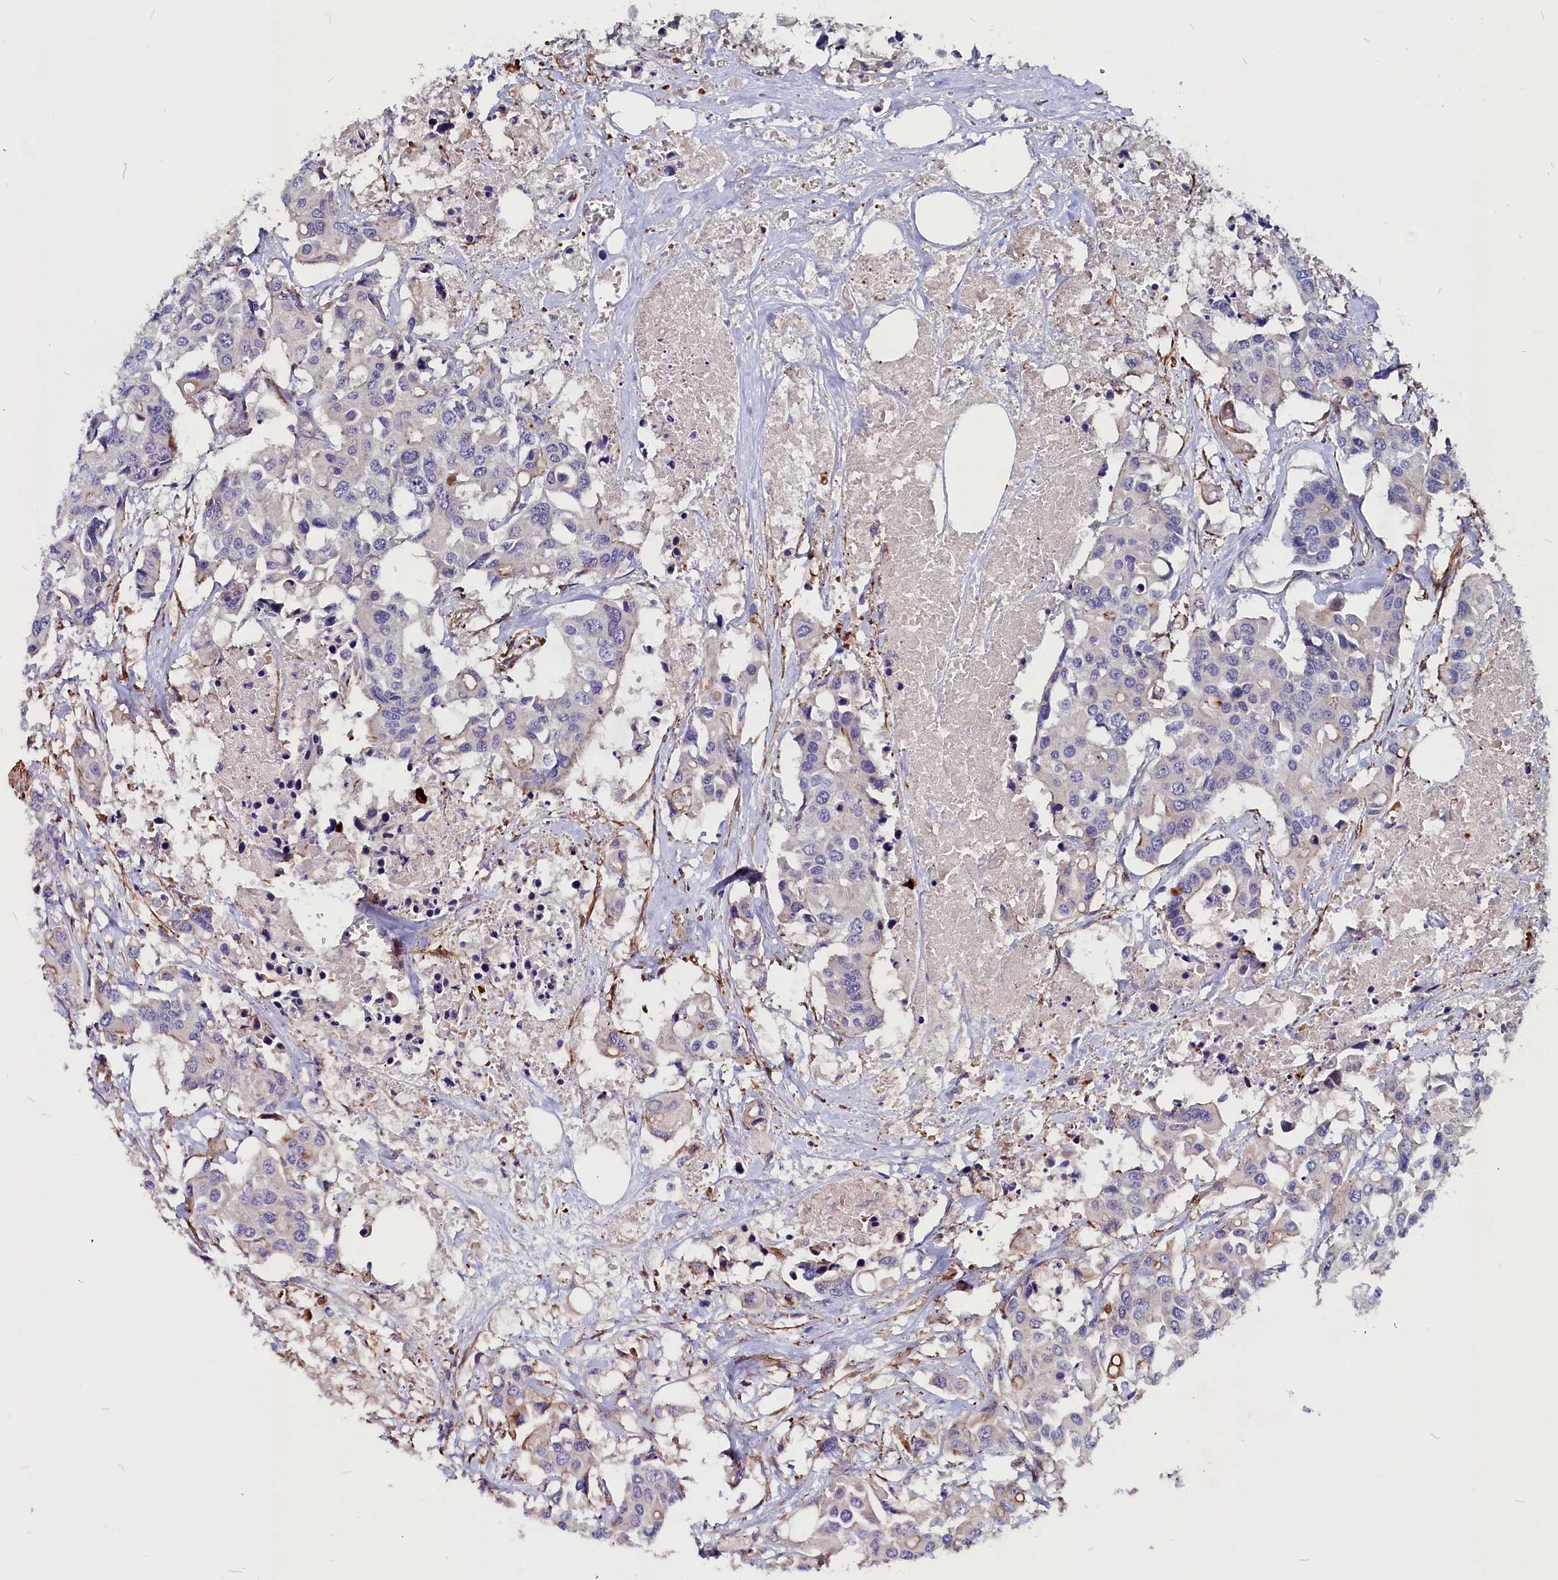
{"staining": {"intensity": "weak", "quantity": "<25%", "location": "cytoplasmic/membranous"}, "tissue": "colorectal cancer", "cell_type": "Tumor cells", "image_type": "cancer", "snomed": [{"axis": "morphology", "description": "Adenocarcinoma, NOS"}, {"axis": "topography", "description": "Colon"}], "caption": "Tumor cells show no significant positivity in colorectal cancer (adenocarcinoma).", "gene": "ZNF749", "patient": {"sex": "male", "age": 77}}